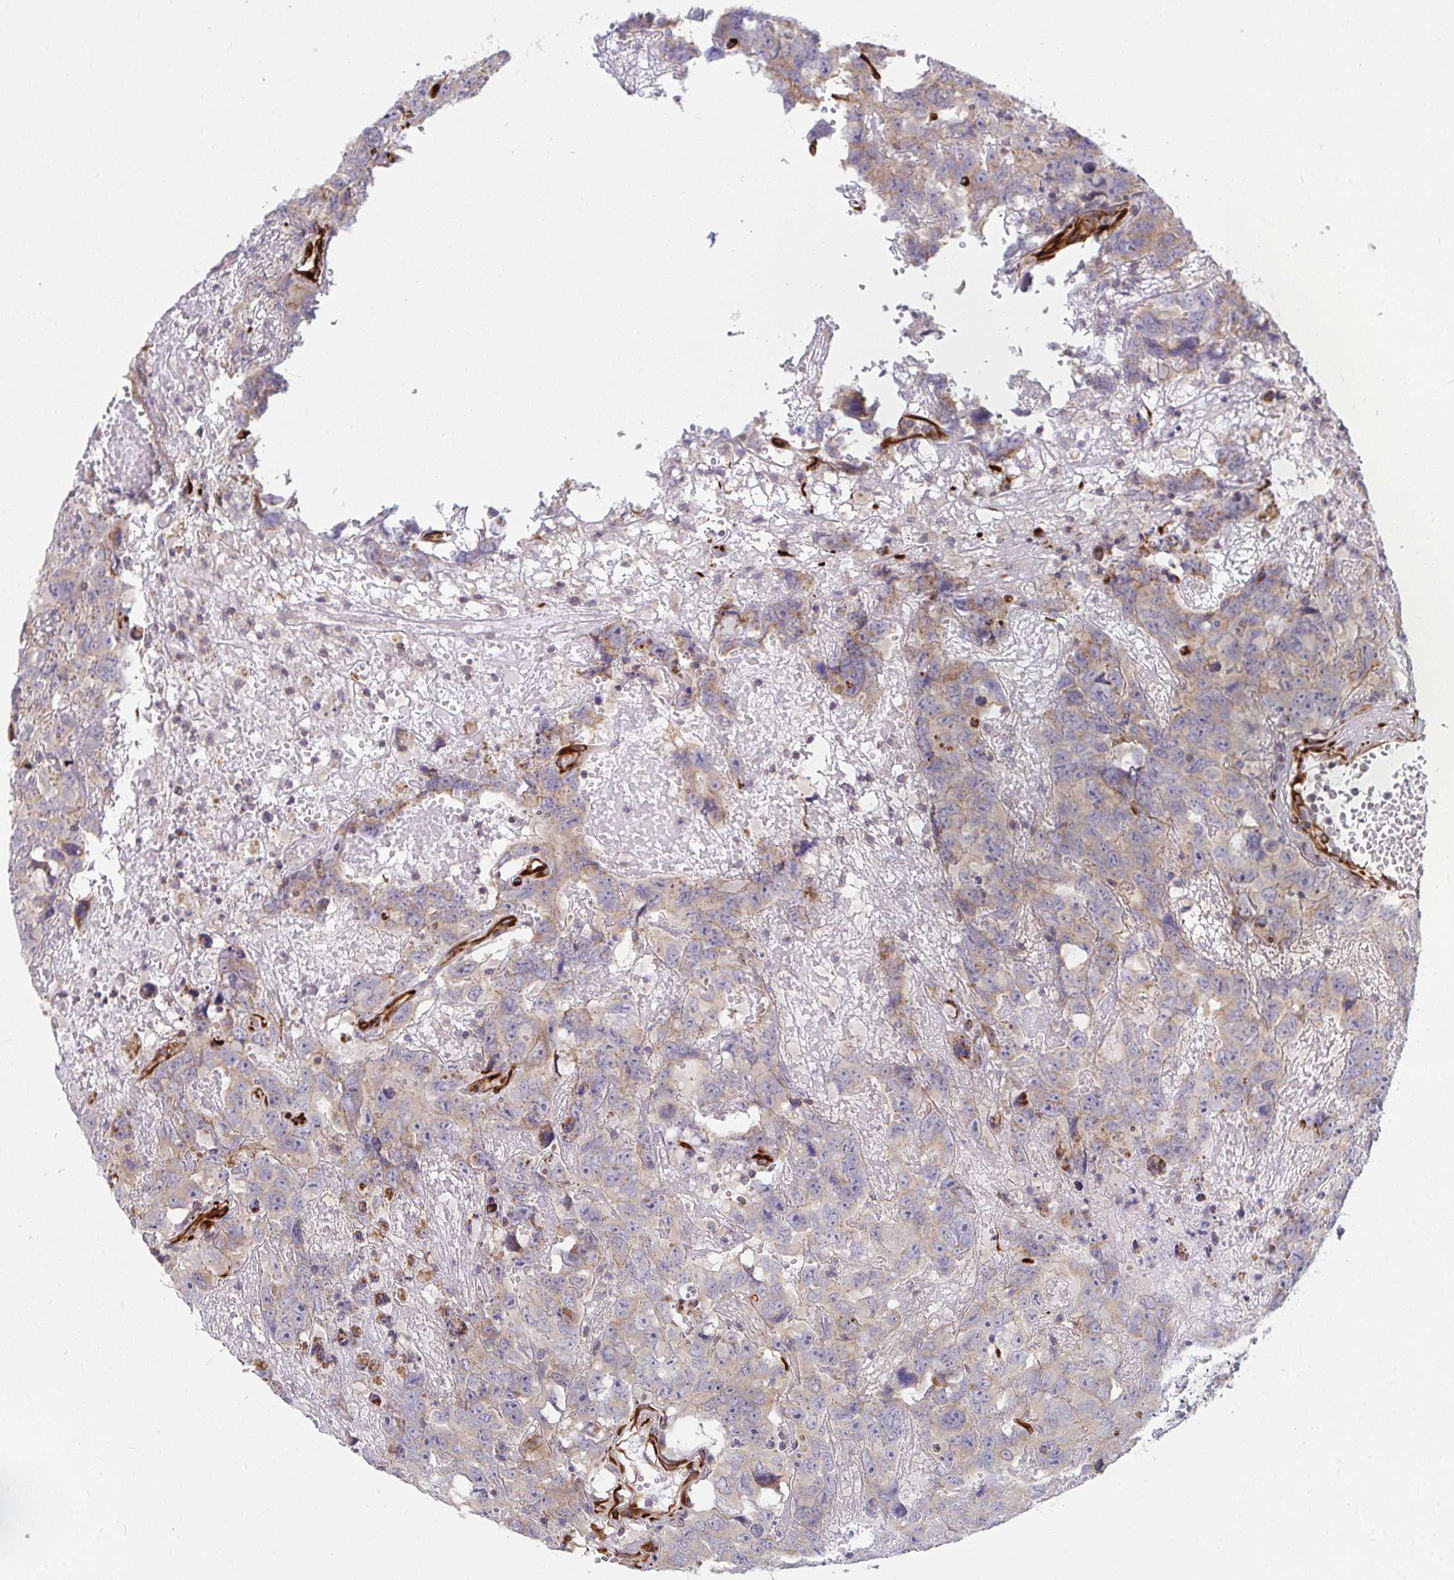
{"staining": {"intensity": "weak", "quantity": ">75%", "location": "cytoplasmic/membranous"}, "tissue": "testis cancer", "cell_type": "Tumor cells", "image_type": "cancer", "snomed": [{"axis": "morphology", "description": "Carcinoma, Embryonal, NOS"}, {"axis": "topography", "description": "Testis"}], "caption": "Human testis cancer stained with a protein marker demonstrates weak staining in tumor cells.", "gene": "EIF1AD", "patient": {"sex": "male", "age": 45}}